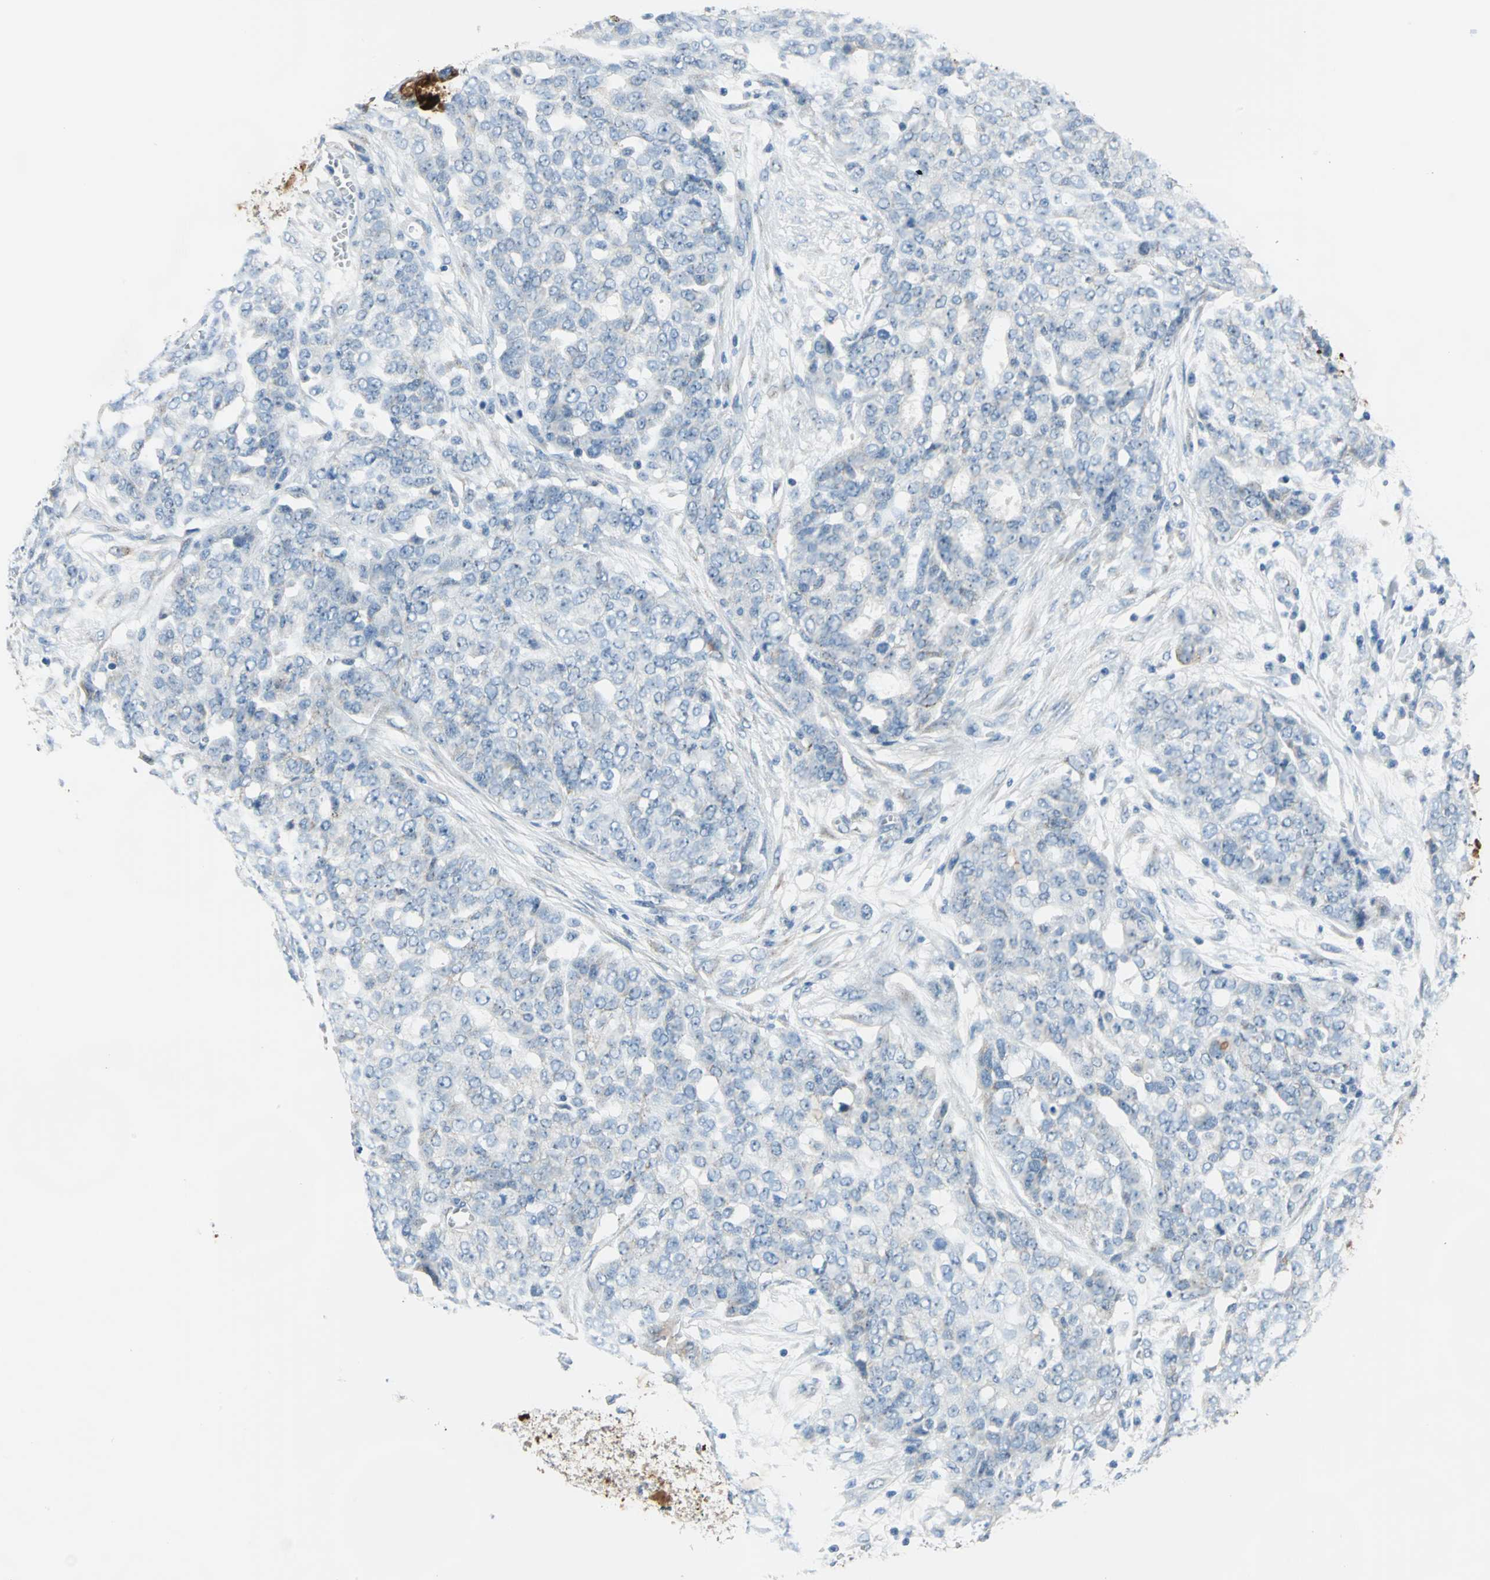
{"staining": {"intensity": "negative", "quantity": "none", "location": "none"}, "tissue": "ovarian cancer", "cell_type": "Tumor cells", "image_type": "cancer", "snomed": [{"axis": "morphology", "description": "Cystadenocarcinoma, serous, NOS"}, {"axis": "topography", "description": "Soft tissue"}, {"axis": "topography", "description": "Ovary"}], "caption": "Serous cystadenocarcinoma (ovarian) stained for a protein using immunohistochemistry reveals no expression tumor cells.", "gene": "MUC4", "patient": {"sex": "female", "age": 57}}